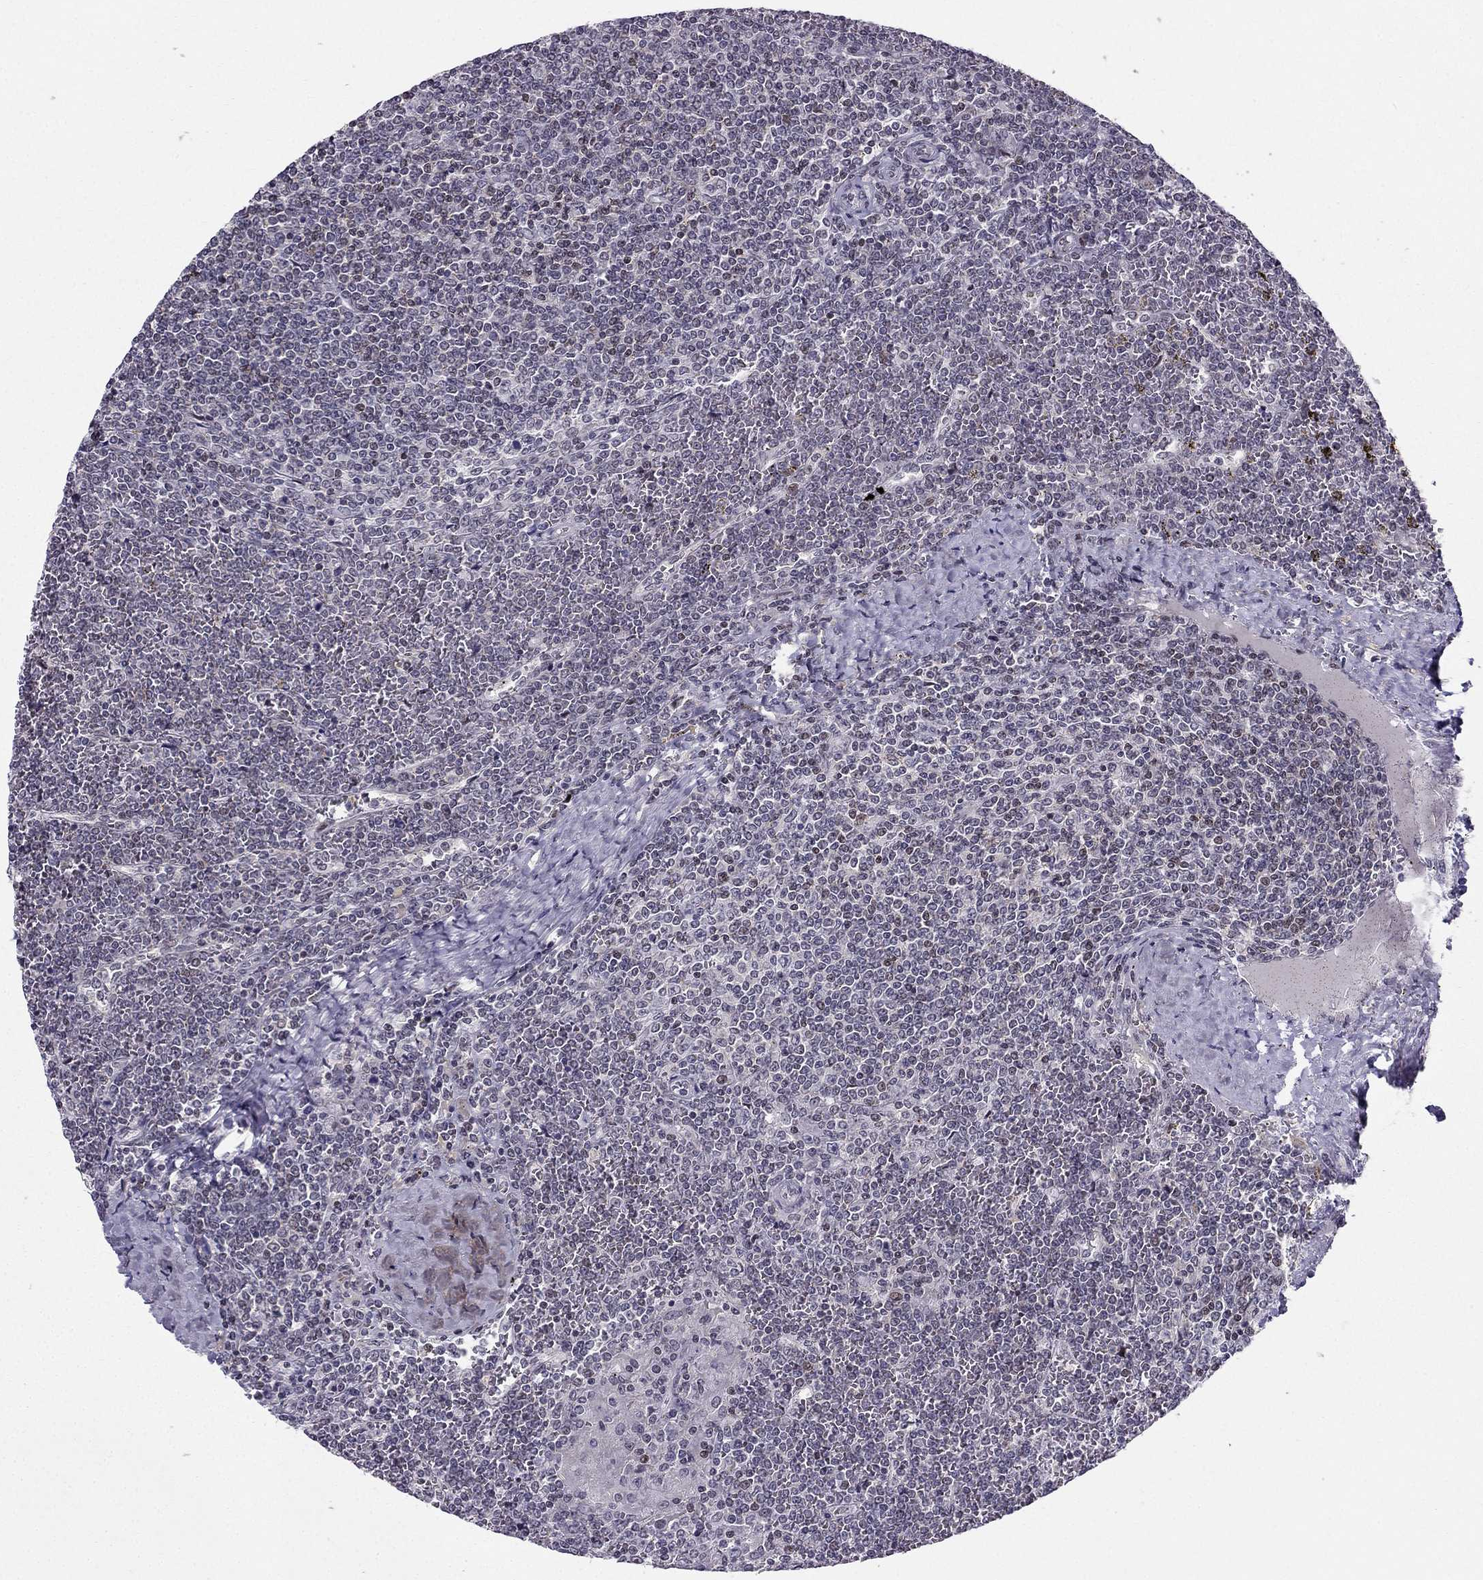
{"staining": {"intensity": "negative", "quantity": "none", "location": "none"}, "tissue": "lymphoma", "cell_type": "Tumor cells", "image_type": "cancer", "snomed": [{"axis": "morphology", "description": "Malignant lymphoma, non-Hodgkin's type, Low grade"}, {"axis": "topography", "description": "Spleen"}], "caption": "IHC of human lymphoma displays no staining in tumor cells.", "gene": "RPRD2", "patient": {"sex": "female", "age": 19}}